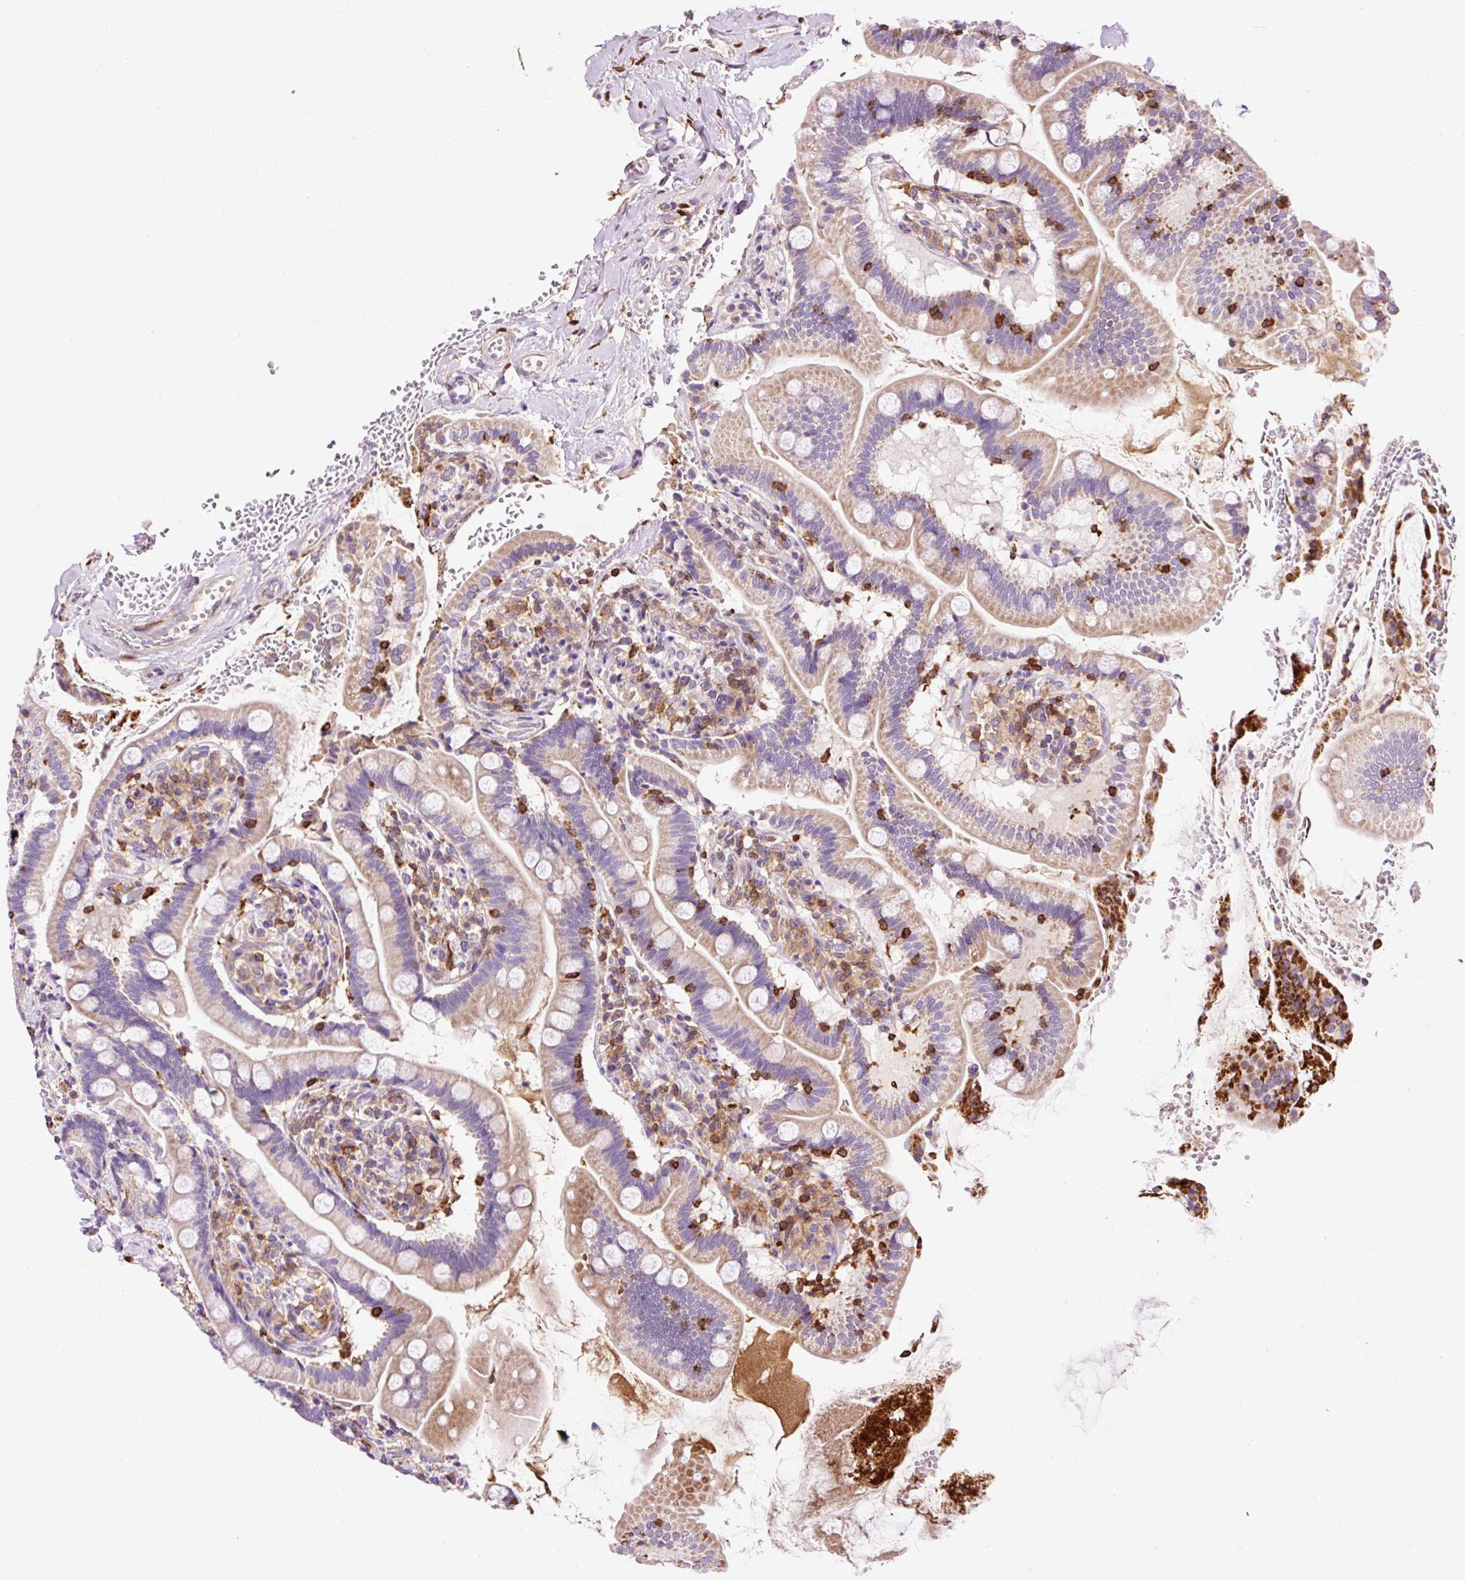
{"staining": {"intensity": "moderate", "quantity": "25%-75%", "location": "cytoplasmic/membranous"}, "tissue": "small intestine", "cell_type": "Glandular cells", "image_type": "normal", "snomed": [{"axis": "morphology", "description": "Normal tissue, NOS"}, {"axis": "topography", "description": "Small intestine"}], "caption": "A medium amount of moderate cytoplasmic/membranous expression is appreciated in about 25%-75% of glandular cells in normal small intestine.", "gene": "CD83", "patient": {"sex": "female", "age": 64}}